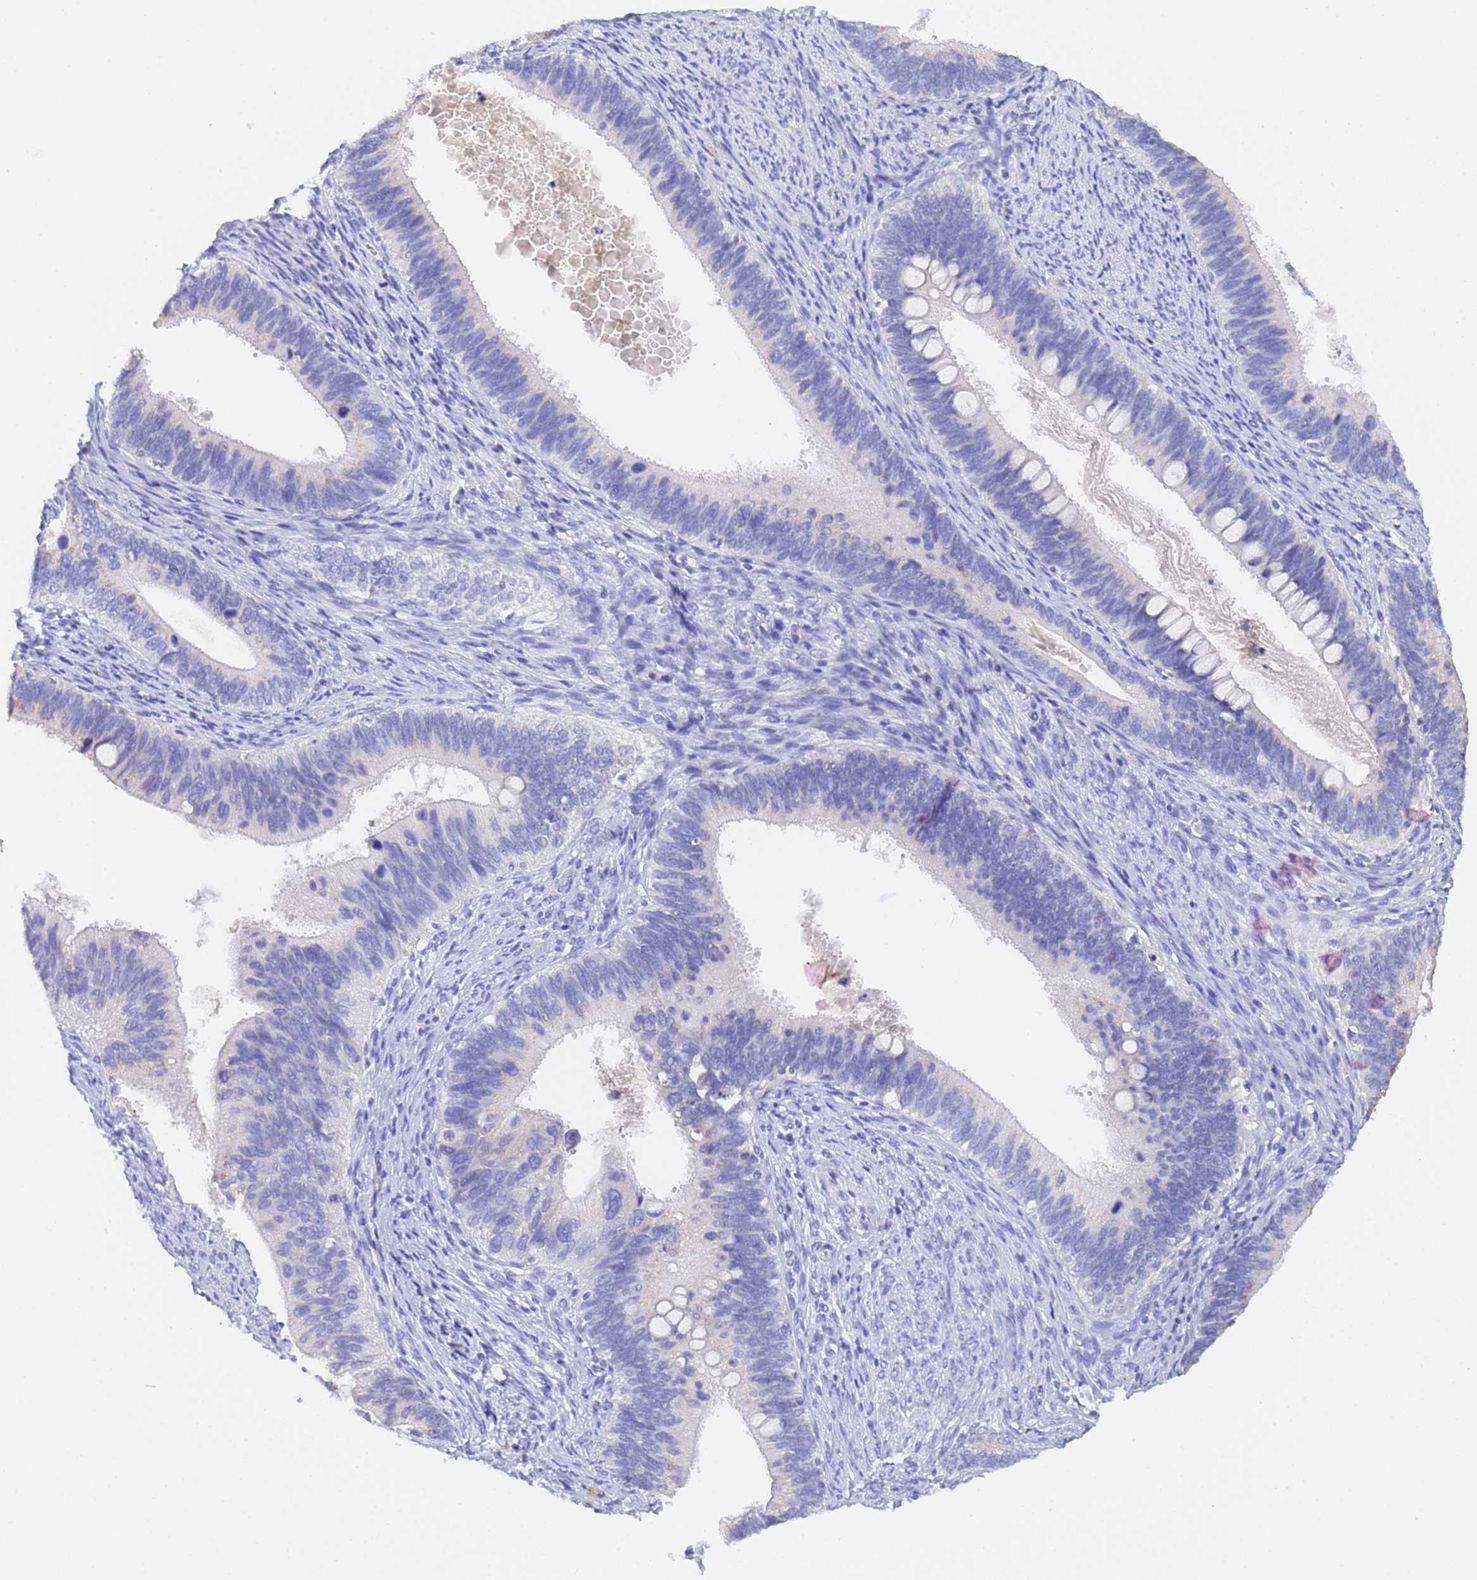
{"staining": {"intensity": "negative", "quantity": "none", "location": "none"}, "tissue": "cervical cancer", "cell_type": "Tumor cells", "image_type": "cancer", "snomed": [{"axis": "morphology", "description": "Adenocarcinoma, NOS"}, {"axis": "topography", "description": "Cervix"}], "caption": "An image of human cervical adenocarcinoma is negative for staining in tumor cells.", "gene": "GABRA1", "patient": {"sex": "female", "age": 42}}